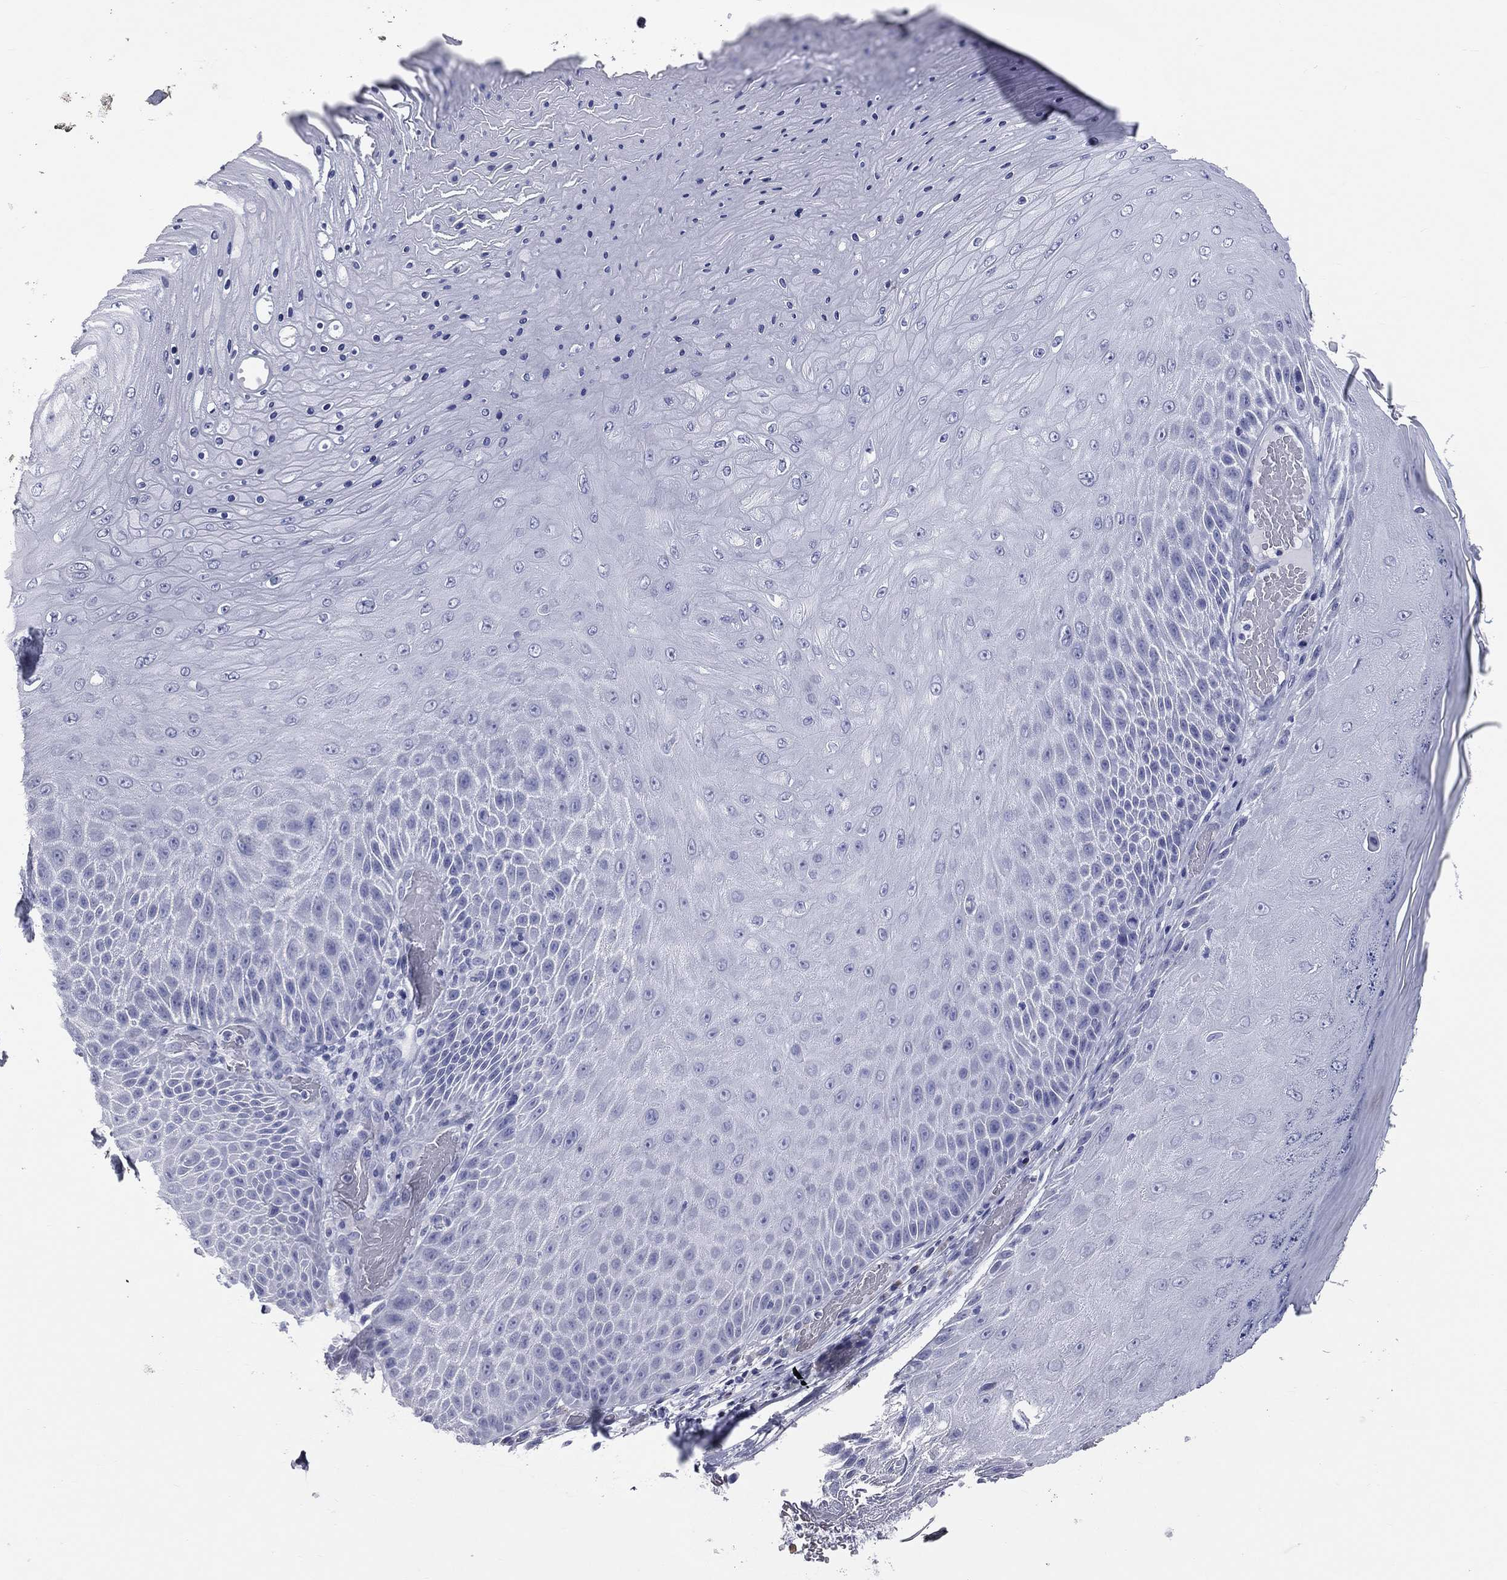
{"staining": {"intensity": "negative", "quantity": "none", "location": "none"}, "tissue": "skin cancer", "cell_type": "Tumor cells", "image_type": "cancer", "snomed": [{"axis": "morphology", "description": "Squamous cell carcinoma, NOS"}, {"axis": "topography", "description": "Skin"}], "caption": "Immunohistochemistry histopathology image of neoplastic tissue: squamous cell carcinoma (skin) stained with DAB (3,3'-diaminobenzidine) reveals no significant protein positivity in tumor cells.", "gene": "MLN", "patient": {"sex": "male", "age": 62}}